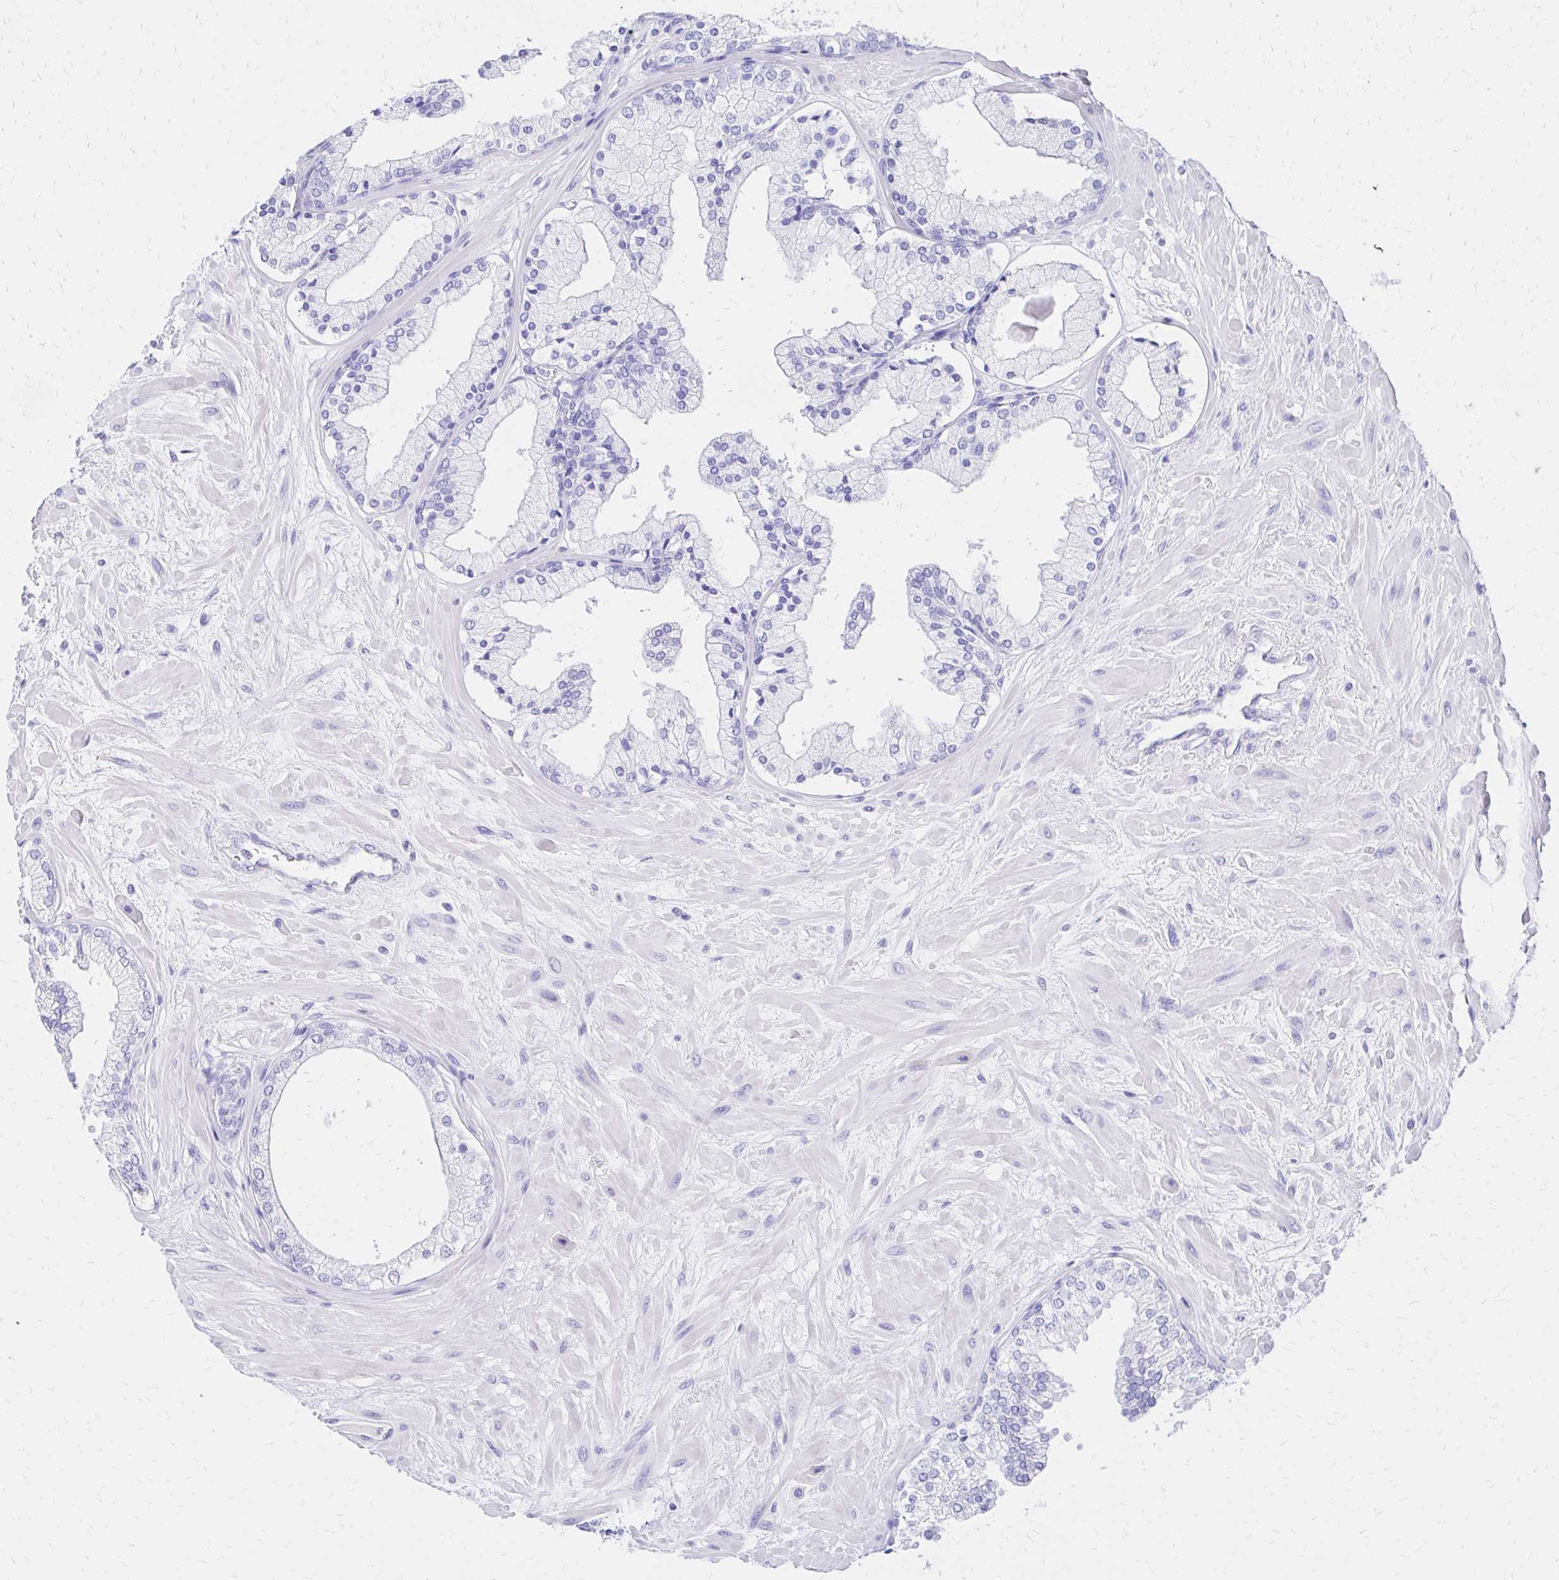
{"staining": {"intensity": "negative", "quantity": "none", "location": "none"}, "tissue": "prostate", "cell_type": "Glandular cells", "image_type": "normal", "snomed": [{"axis": "morphology", "description": "Normal tissue, NOS"}, {"axis": "topography", "description": "Prostate"}, {"axis": "topography", "description": "Peripheral nerve tissue"}], "caption": "This is a image of IHC staining of unremarkable prostate, which shows no expression in glandular cells. Nuclei are stained in blue.", "gene": "S100G", "patient": {"sex": "male", "age": 61}}